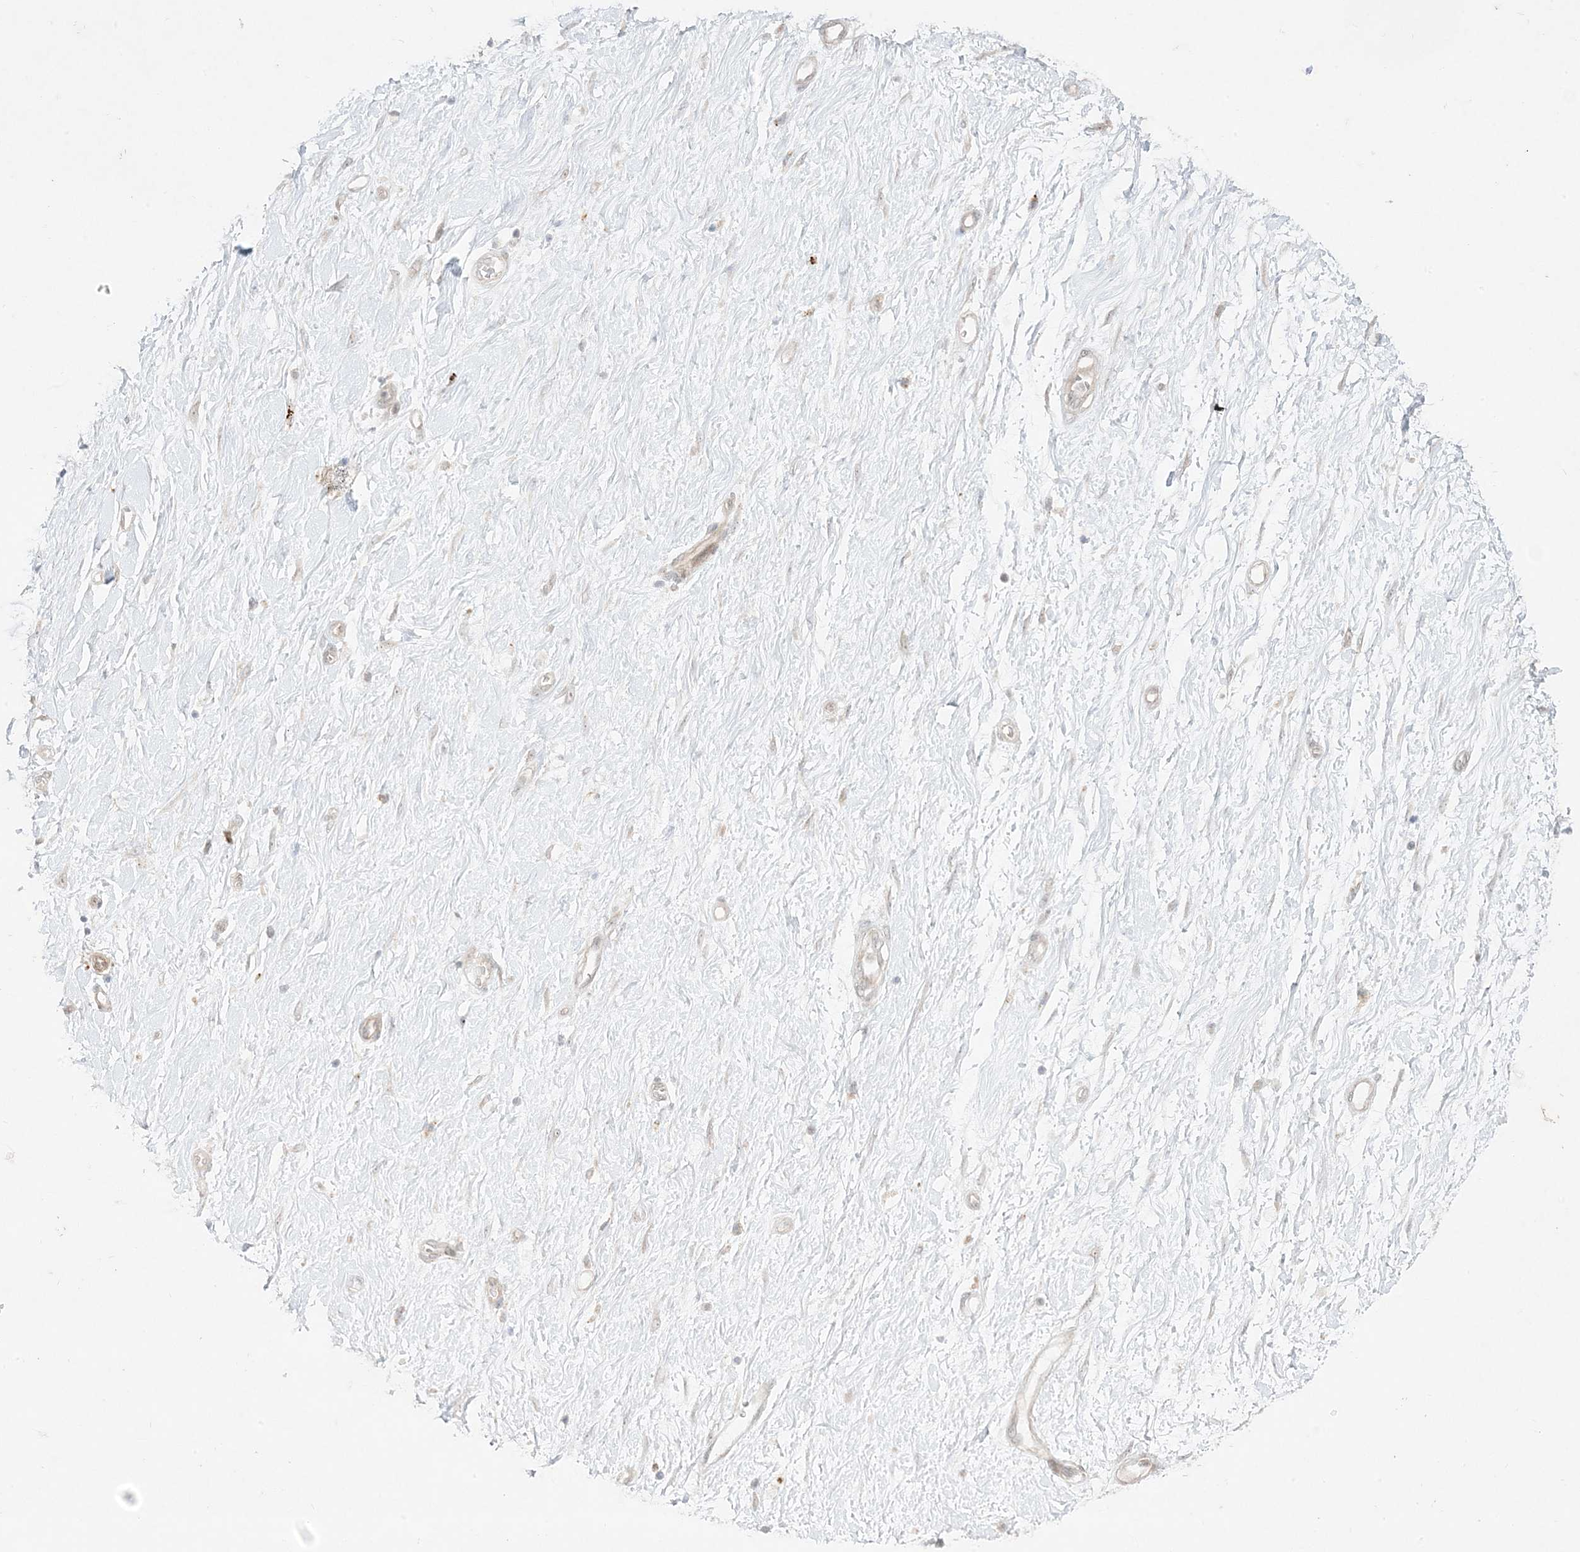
{"staining": {"intensity": "negative", "quantity": "none", "location": "none"}, "tissue": "soft tissue", "cell_type": "Chondrocytes", "image_type": "normal", "snomed": [{"axis": "morphology", "description": "Normal tissue, NOS"}, {"axis": "morphology", "description": "Adenocarcinoma, NOS"}, {"axis": "topography", "description": "Pancreas"}, {"axis": "topography", "description": "Peripheral nerve tissue"}], "caption": "Micrograph shows no significant protein expression in chondrocytes of unremarkable soft tissue.", "gene": "PTK6", "patient": {"sex": "male", "age": 59}}